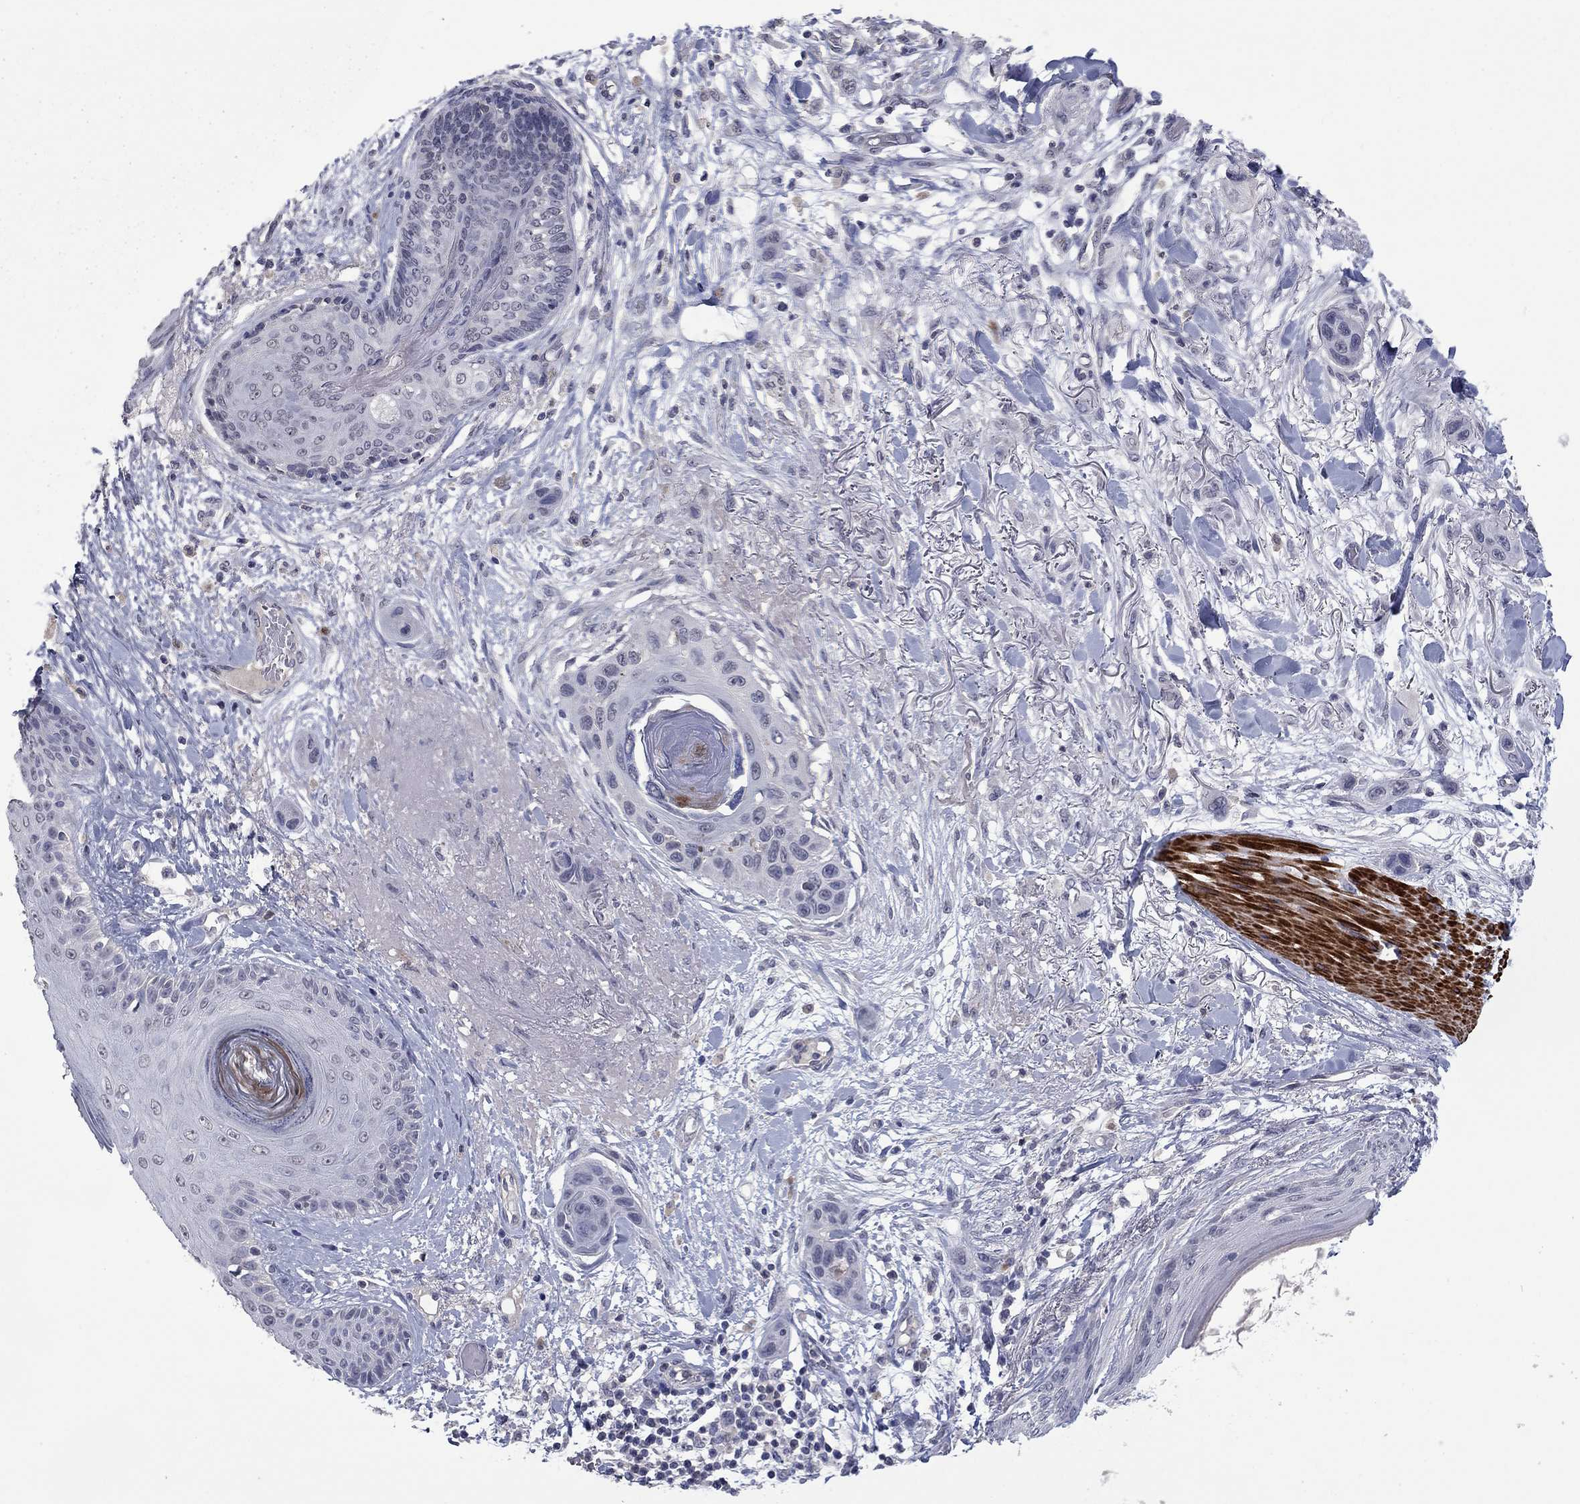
{"staining": {"intensity": "negative", "quantity": "none", "location": "none"}, "tissue": "skin cancer", "cell_type": "Tumor cells", "image_type": "cancer", "snomed": [{"axis": "morphology", "description": "Squamous cell carcinoma, NOS"}, {"axis": "topography", "description": "Skin"}], "caption": "Skin cancer (squamous cell carcinoma) was stained to show a protein in brown. There is no significant staining in tumor cells. Nuclei are stained in blue.", "gene": "IP6K3", "patient": {"sex": "male", "age": 79}}